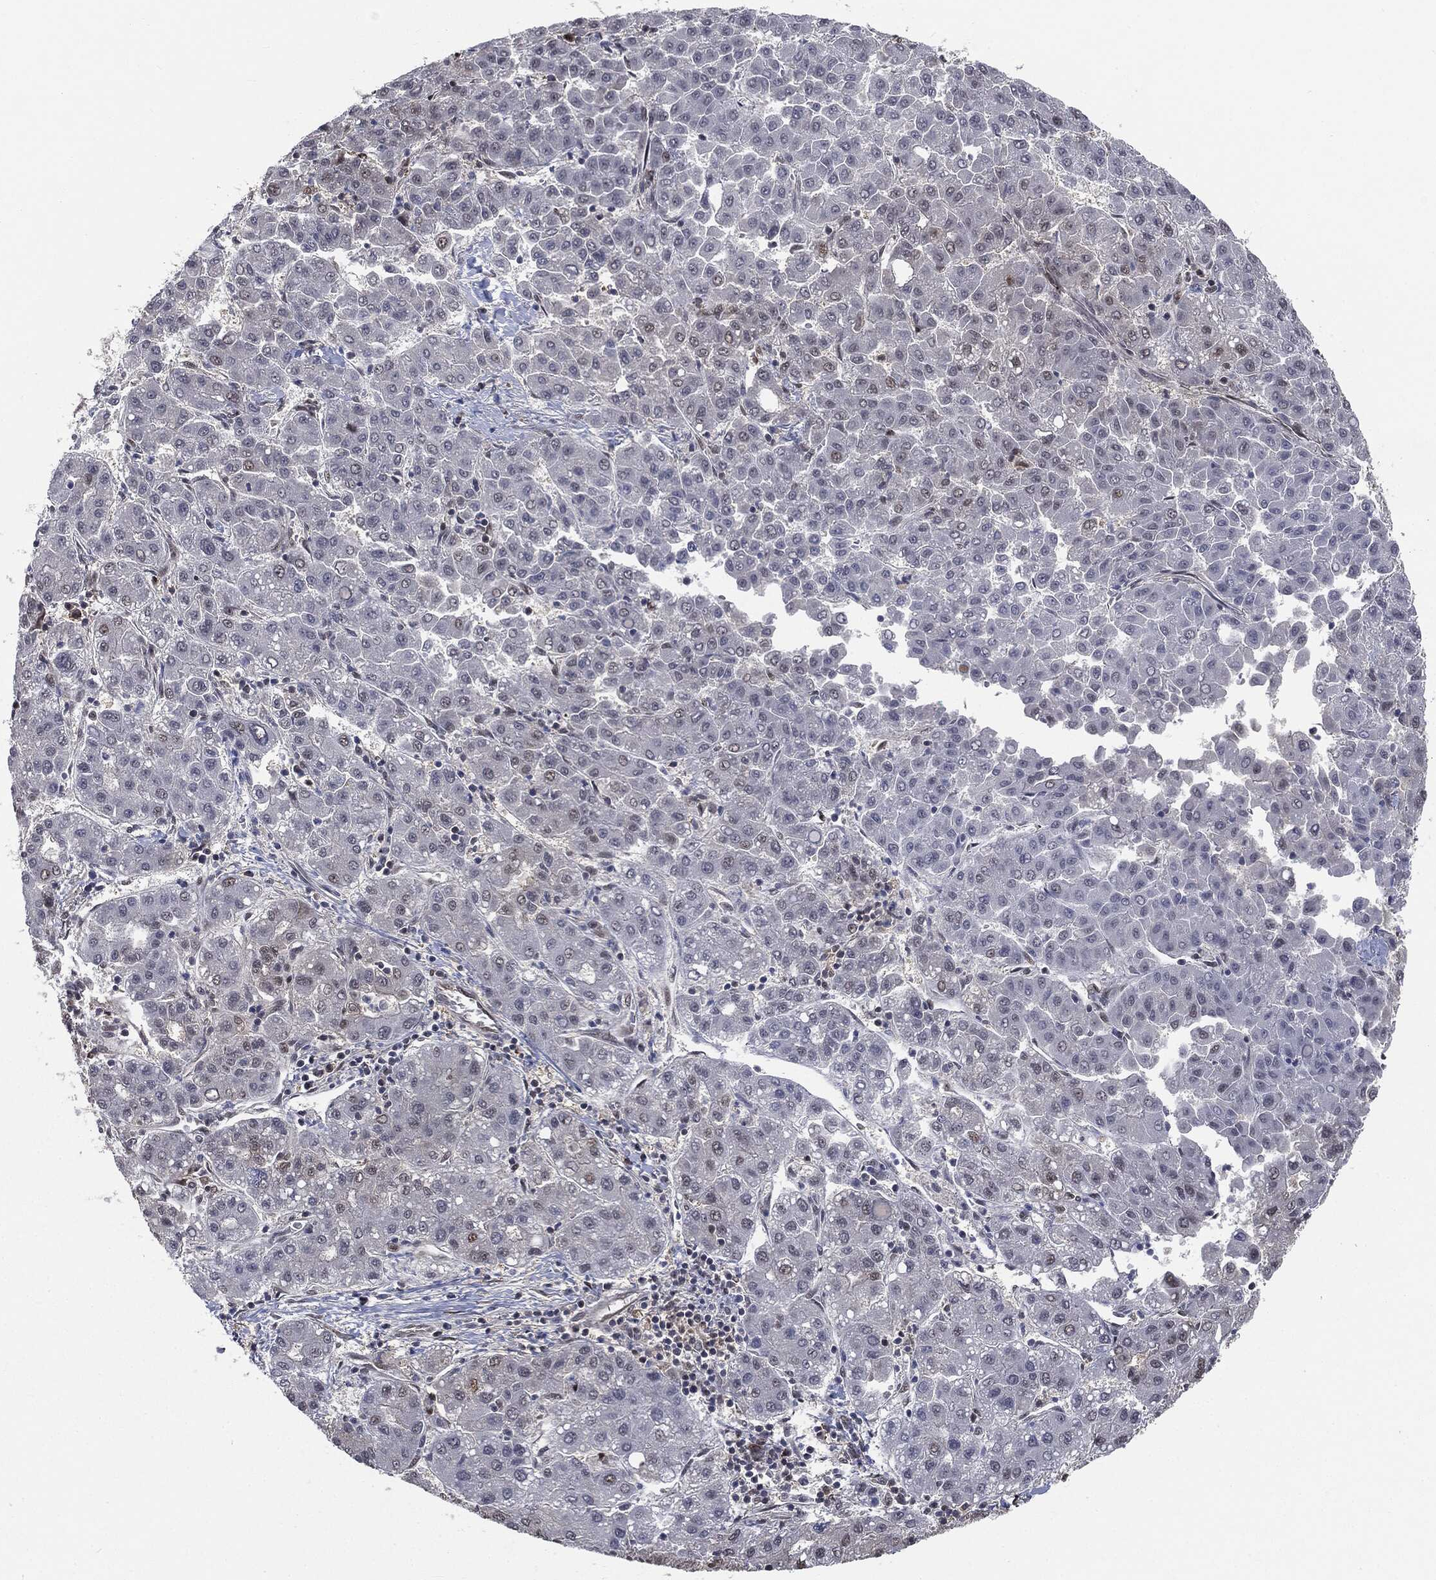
{"staining": {"intensity": "negative", "quantity": "none", "location": "none"}, "tissue": "liver cancer", "cell_type": "Tumor cells", "image_type": "cancer", "snomed": [{"axis": "morphology", "description": "Carcinoma, Hepatocellular, NOS"}, {"axis": "topography", "description": "Liver"}], "caption": "Immunohistochemistry of human liver cancer (hepatocellular carcinoma) exhibits no staining in tumor cells.", "gene": "SHLD2", "patient": {"sex": "male", "age": 65}}